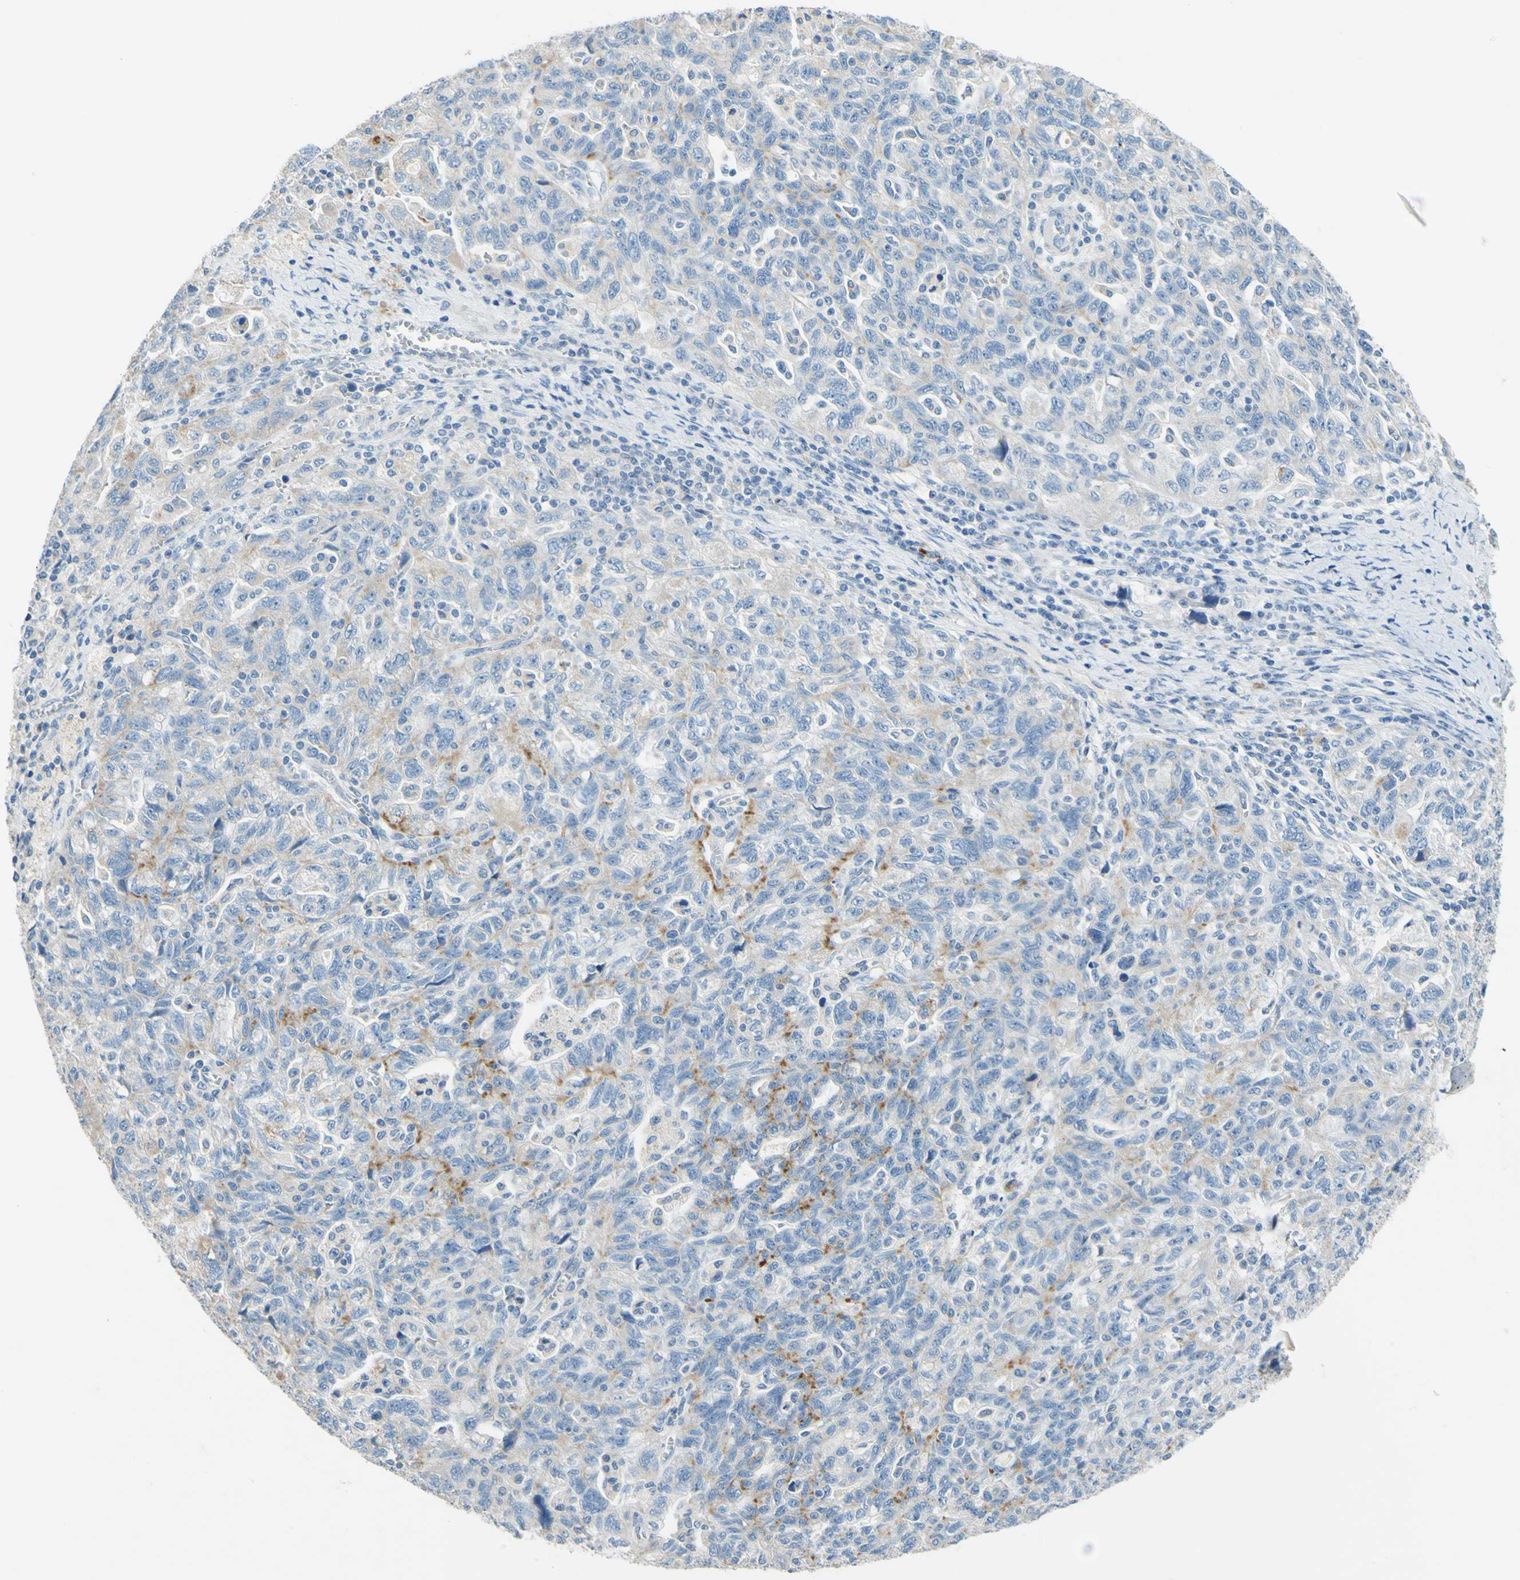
{"staining": {"intensity": "moderate", "quantity": "<25%", "location": "cytoplasmic/membranous"}, "tissue": "ovarian cancer", "cell_type": "Tumor cells", "image_type": "cancer", "snomed": [{"axis": "morphology", "description": "Carcinoma, NOS"}, {"axis": "morphology", "description": "Cystadenocarcinoma, serous, NOS"}, {"axis": "topography", "description": "Ovary"}], "caption": "Protein expression analysis of ovarian carcinoma demonstrates moderate cytoplasmic/membranous staining in approximately <25% of tumor cells.", "gene": "CDH10", "patient": {"sex": "female", "age": 69}}